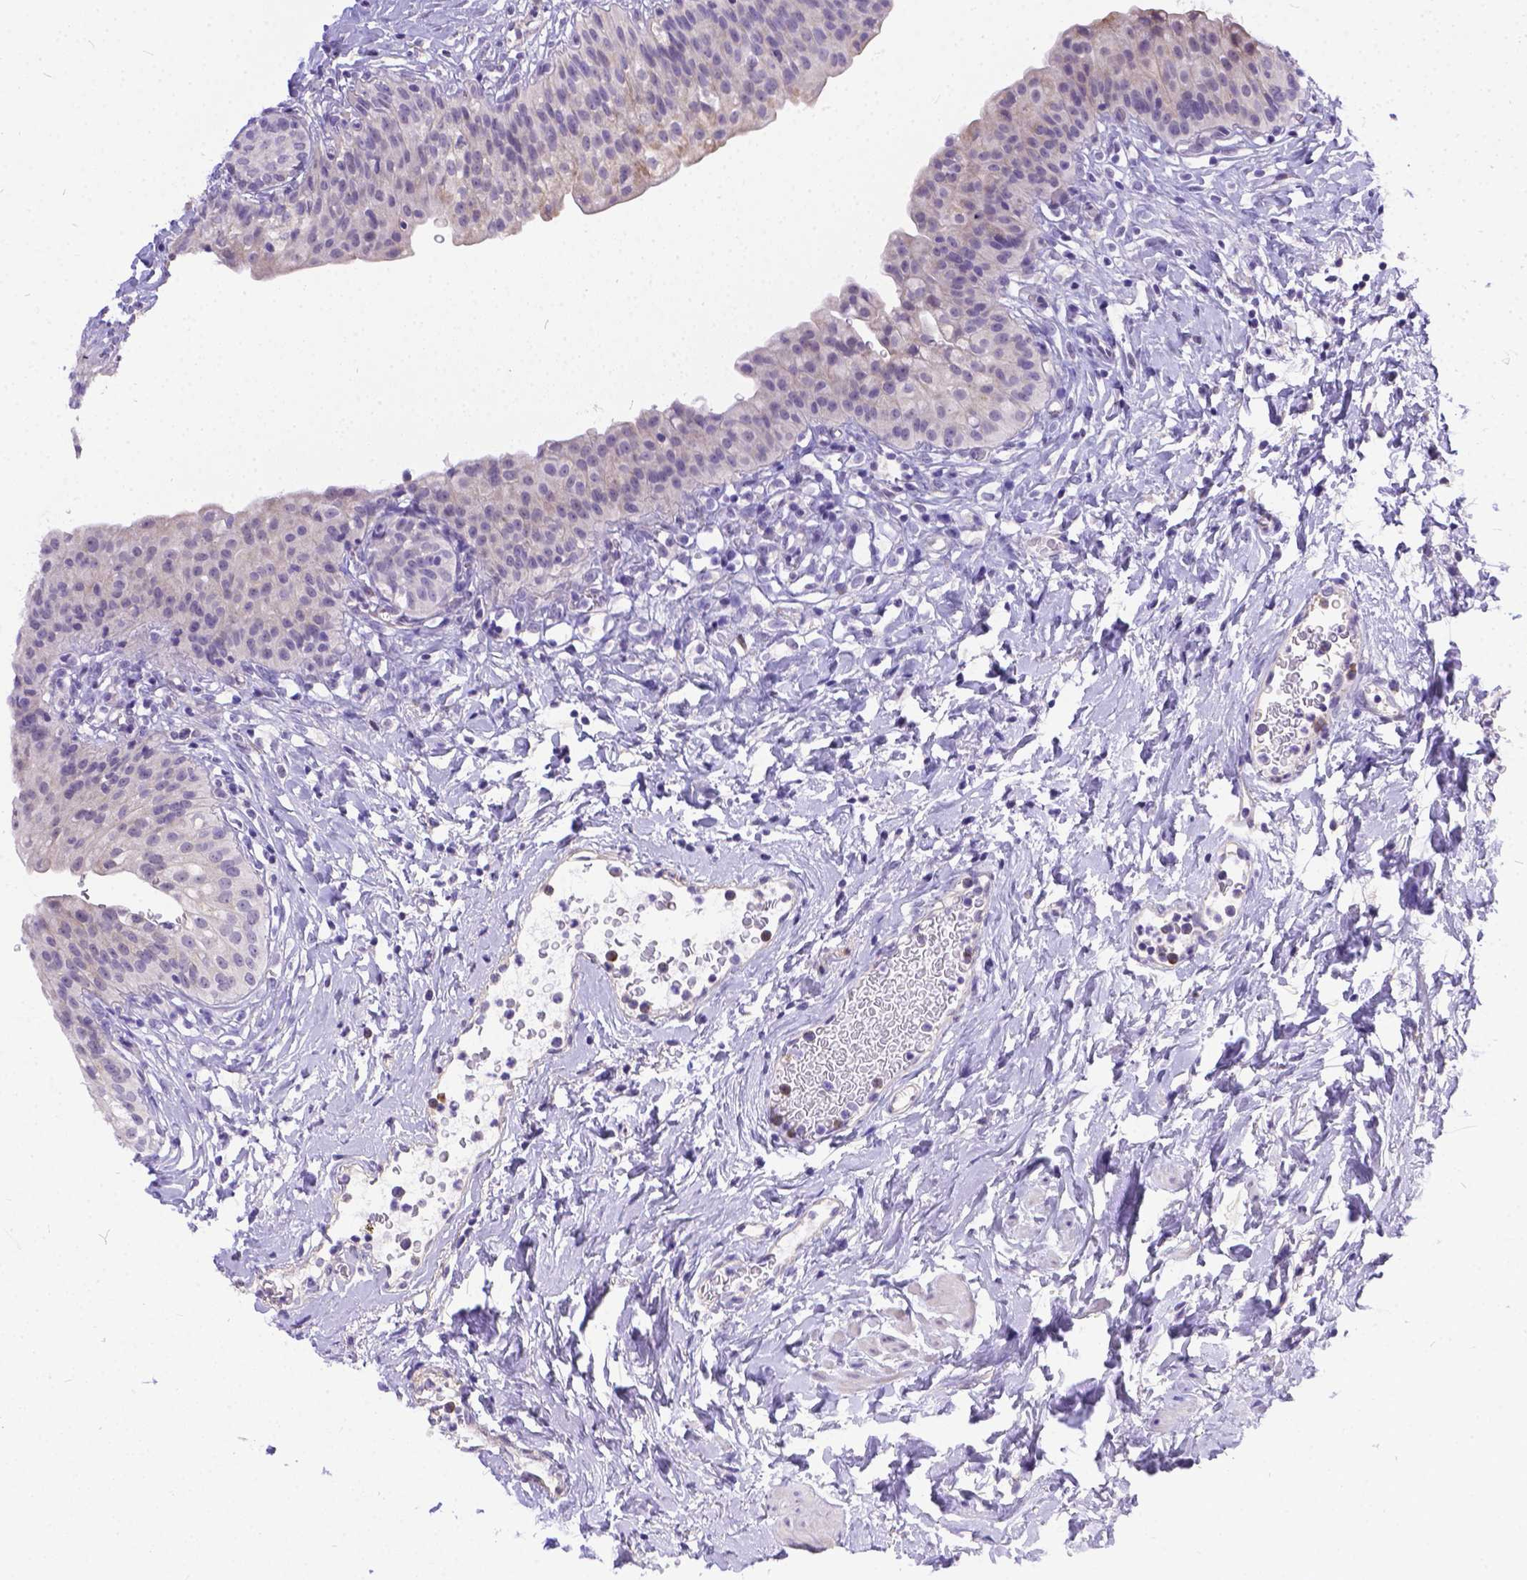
{"staining": {"intensity": "negative", "quantity": "none", "location": "none"}, "tissue": "urinary bladder", "cell_type": "Urothelial cells", "image_type": "normal", "snomed": [{"axis": "morphology", "description": "Normal tissue, NOS"}, {"axis": "topography", "description": "Urinary bladder"}], "caption": "The photomicrograph exhibits no staining of urothelial cells in benign urinary bladder. (DAB (3,3'-diaminobenzidine) IHC, high magnification).", "gene": "DLEC1", "patient": {"sex": "male", "age": 76}}